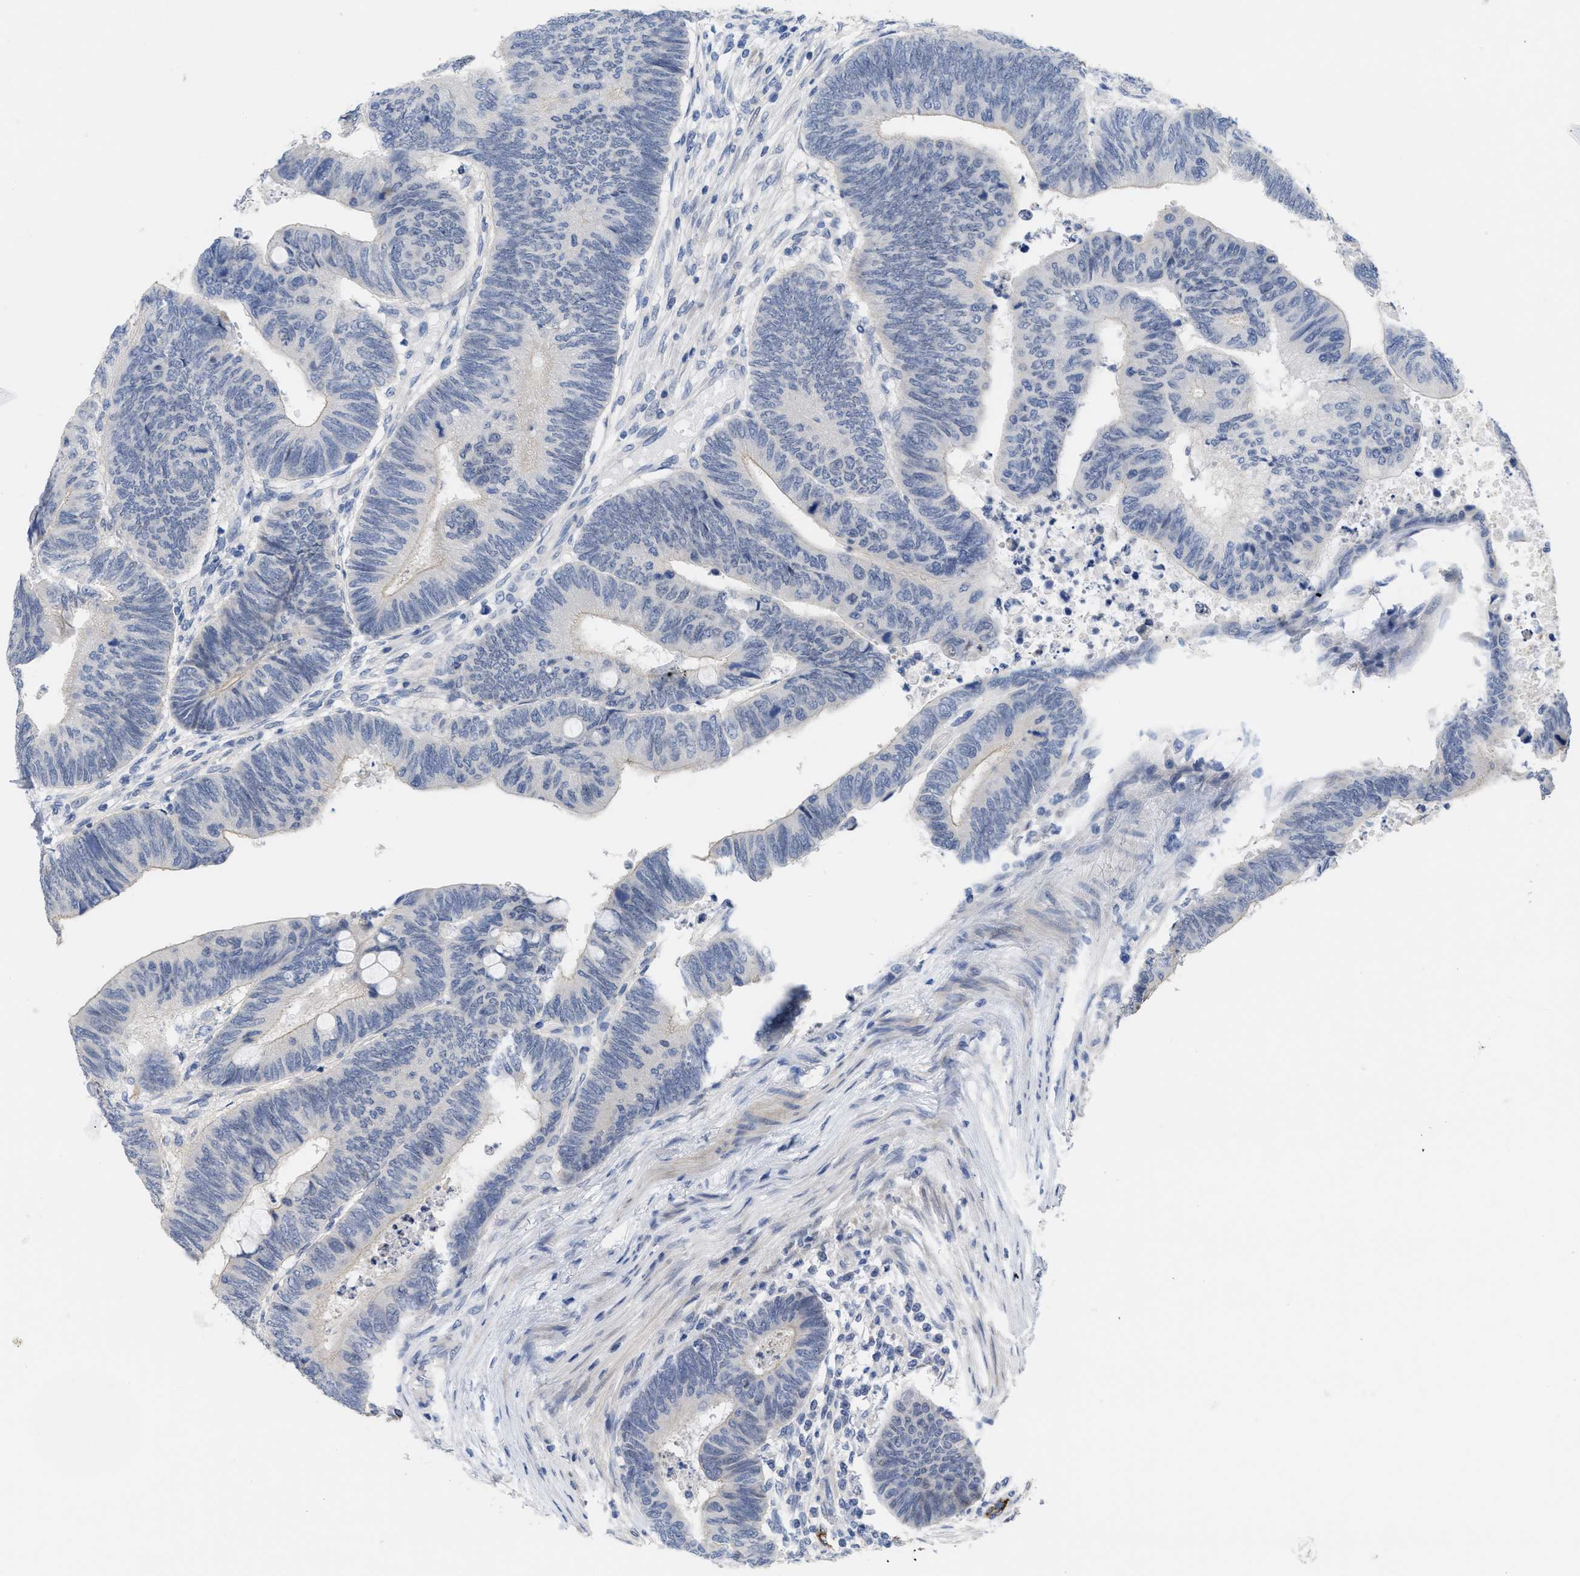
{"staining": {"intensity": "negative", "quantity": "none", "location": "none"}, "tissue": "colorectal cancer", "cell_type": "Tumor cells", "image_type": "cancer", "snomed": [{"axis": "morphology", "description": "Normal tissue, NOS"}, {"axis": "morphology", "description": "Adenocarcinoma, NOS"}, {"axis": "topography", "description": "Rectum"}, {"axis": "topography", "description": "Peripheral nerve tissue"}], "caption": "This is an immunohistochemistry photomicrograph of colorectal adenocarcinoma. There is no positivity in tumor cells.", "gene": "ACKR1", "patient": {"sex": "male", "age": 92}}